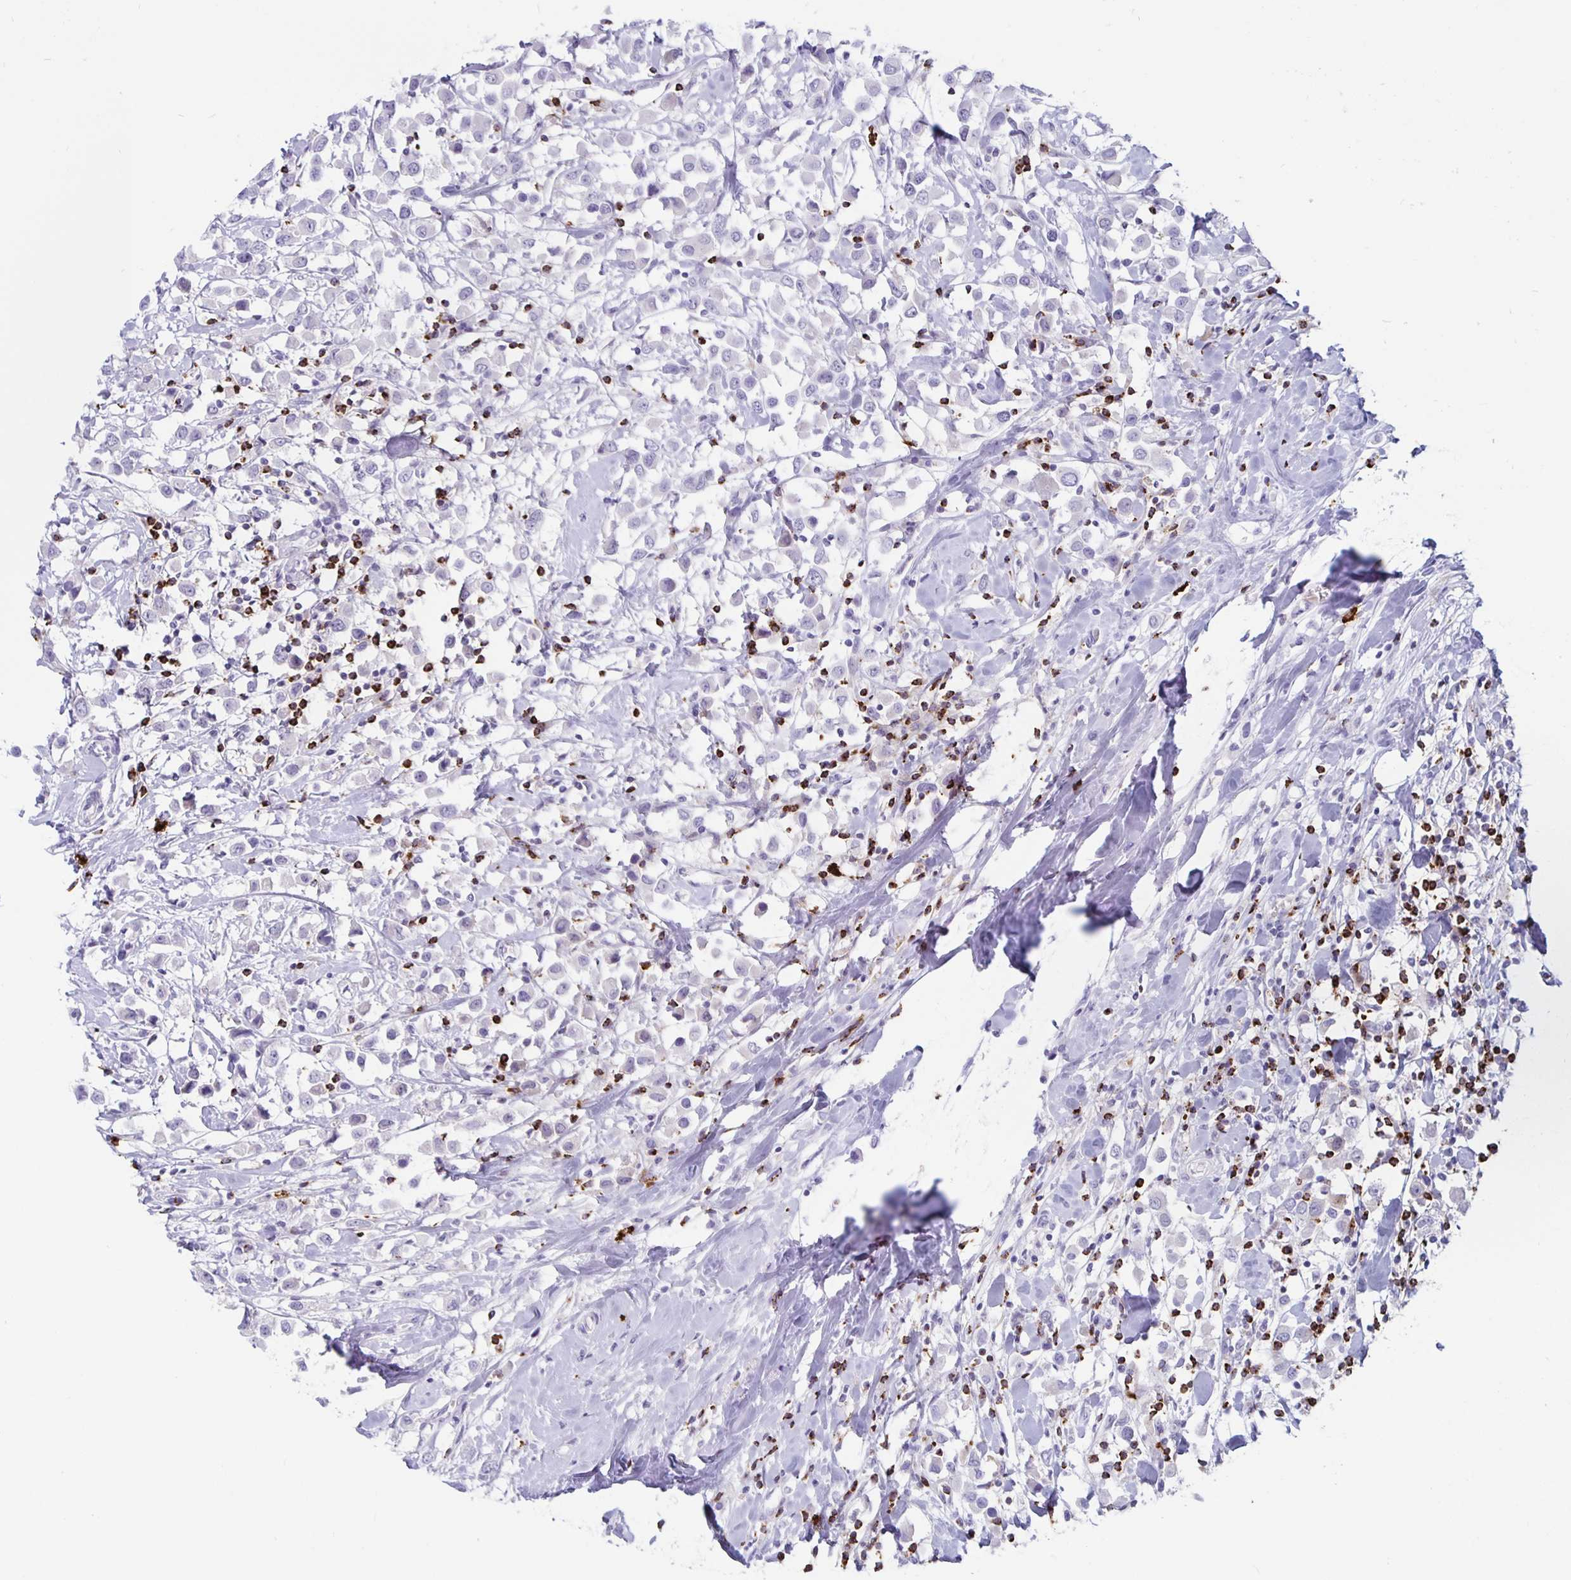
{"staining": {"intensity": "negative", "quantity": "none", "location": "none"}, "tissue": "breast cancer", "cell_type": "Tumor cells", "image_type": "cancer", "snomed": [{"axis": "morphology", "description": "Duct carcinoma"}, {"axis": "topography", "description": "Breast"}], "caption": "An image of human invasive ductal carcinoma (breast) is negative for staining in tumor cells.", "gene": "GZMK", "patient": {"sex": "female", "age": 61}}